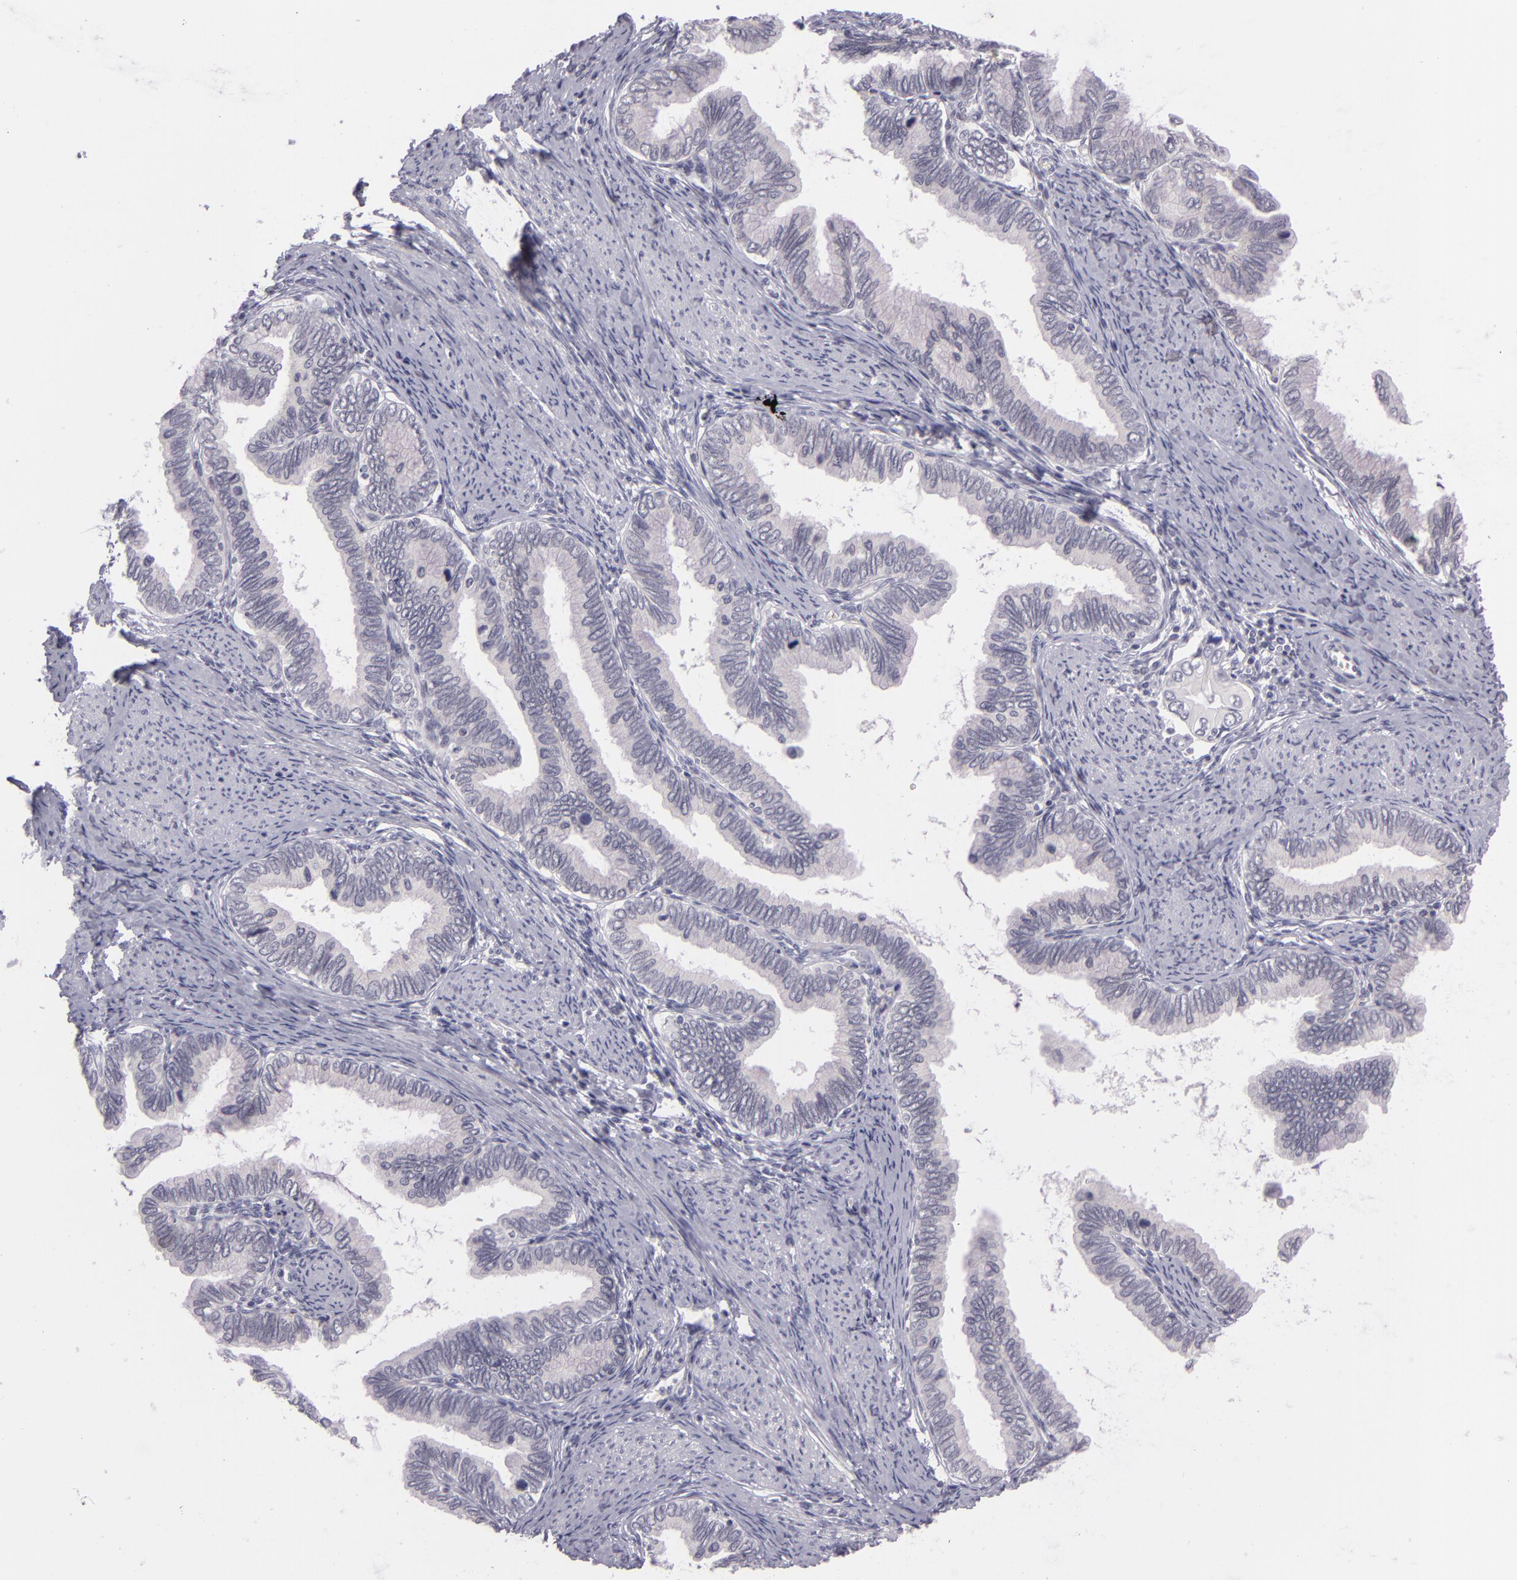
{"staining": {"intensity": "negative", "quantity": "none", "location": "none"}, "tissue": "cervical cancer", "cell_type": "Tumor cells", "image_type": "cancer", "snomed": [{"axis": "morphology", "description": "Adenocarcinoma, NOS"}, {"axis": "topography", "description": "Cervix"}], "caption": "Immunohistochemistry (IHC) micrograph of cervical cancer (adenocarcinoma) stained for a protein (brown), which displays no expression in tumor cells.", "gene": "CTNNB1", "patient": {"sex": "female", "age": 49}}